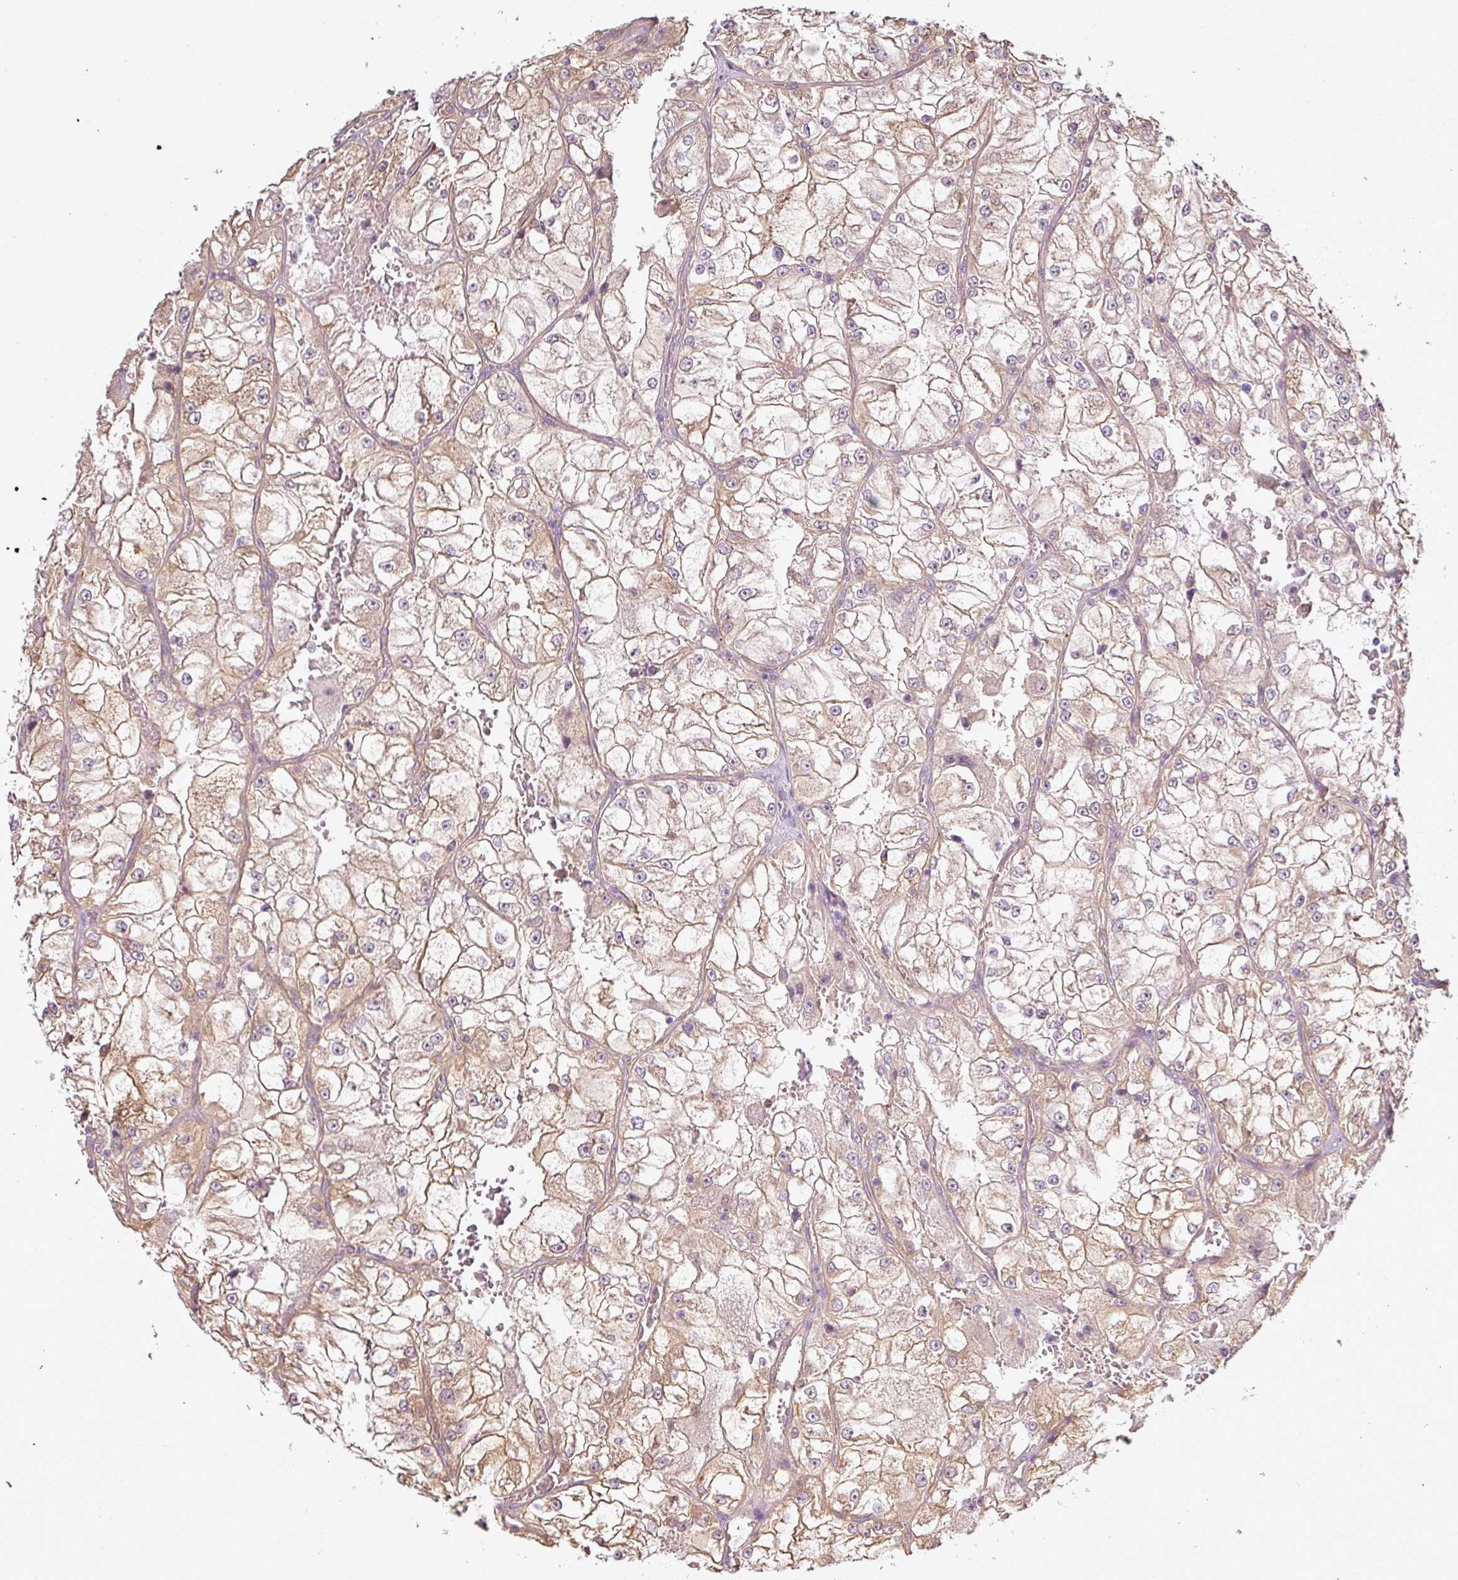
{"staining": {"intensity": "weak", "quantity": "<25%", "location": "cytoplasmic/membranous"}, "tissue": "renal cancer", "cell_type": "Tumor cells", "image_type": "cancer", "snomed": [{"axis": "morphology", "description": "Adenocarcinoma, NOS"}, {"axis": "topography", "description": "Kidney"}], "caption": "A histopathology image of human renal cancer is negative for staining in tumor cells.", "gene": "ANKRD18A", "patient": {"sex": "female", "age": 72}}